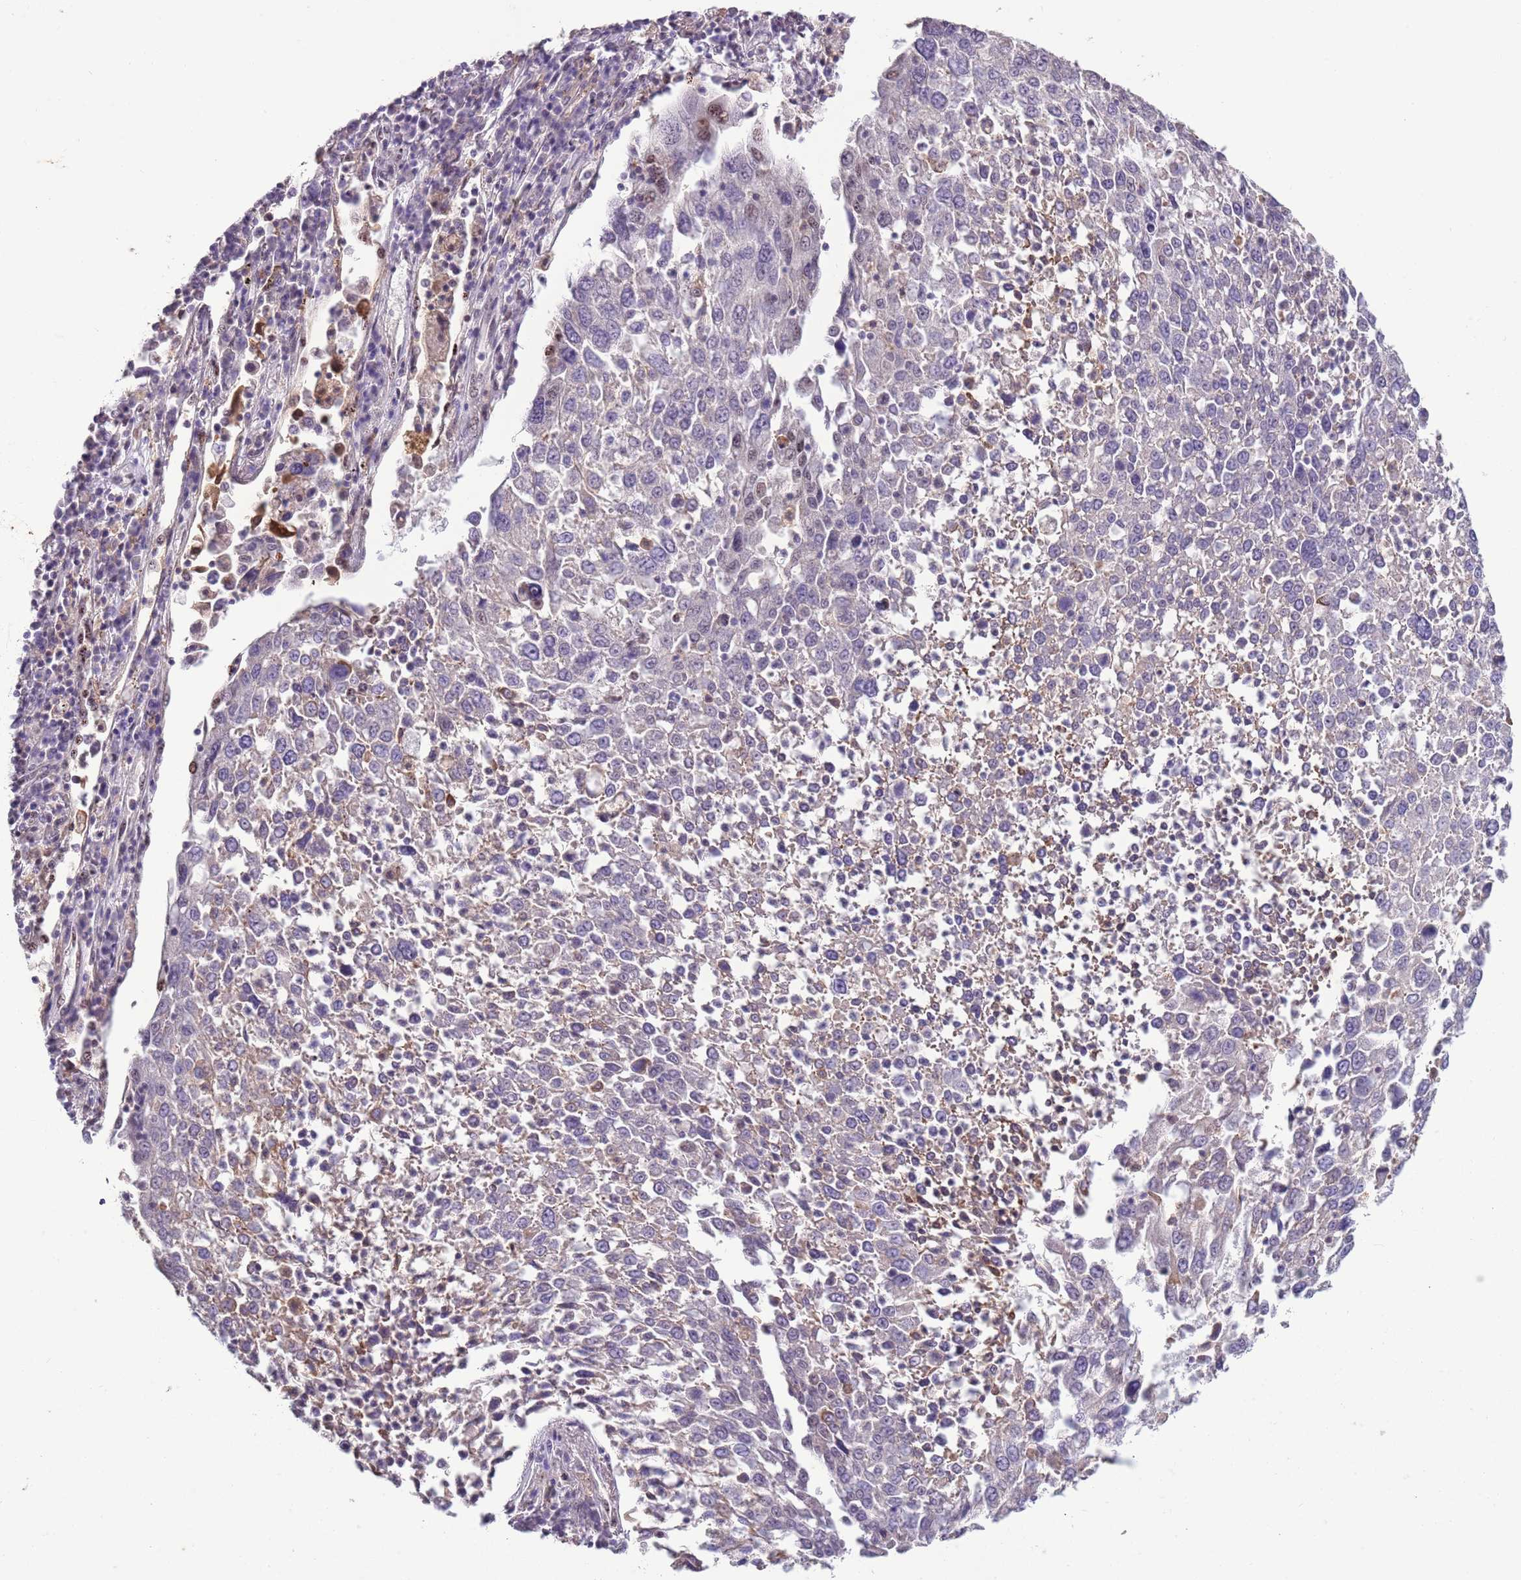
{"staining": {"intensity": "negative", "quantity": "none", "location": "none"}, "tissue": "lung cancer", "cell_type": "Tumor cells", "image_type": "cancer", "snomed": [{"axis": "morphology", "description": "Squamous cell carcinoma, NOS"}, {"axis": "topography", "description": "Lung"}], "caption": "IHC of lung cancer (squamous cell carcinoma) shows no expression in tumor cells. The staining was performed using DAB (3,3'-diaminobenzidine) to visualize the protein expression in brown, while the nuclei were stained in blue with hematoxylin (Magnification: 20x).", "gene": "CAPN9", "patient": {"sex": "male", "age": 65}}